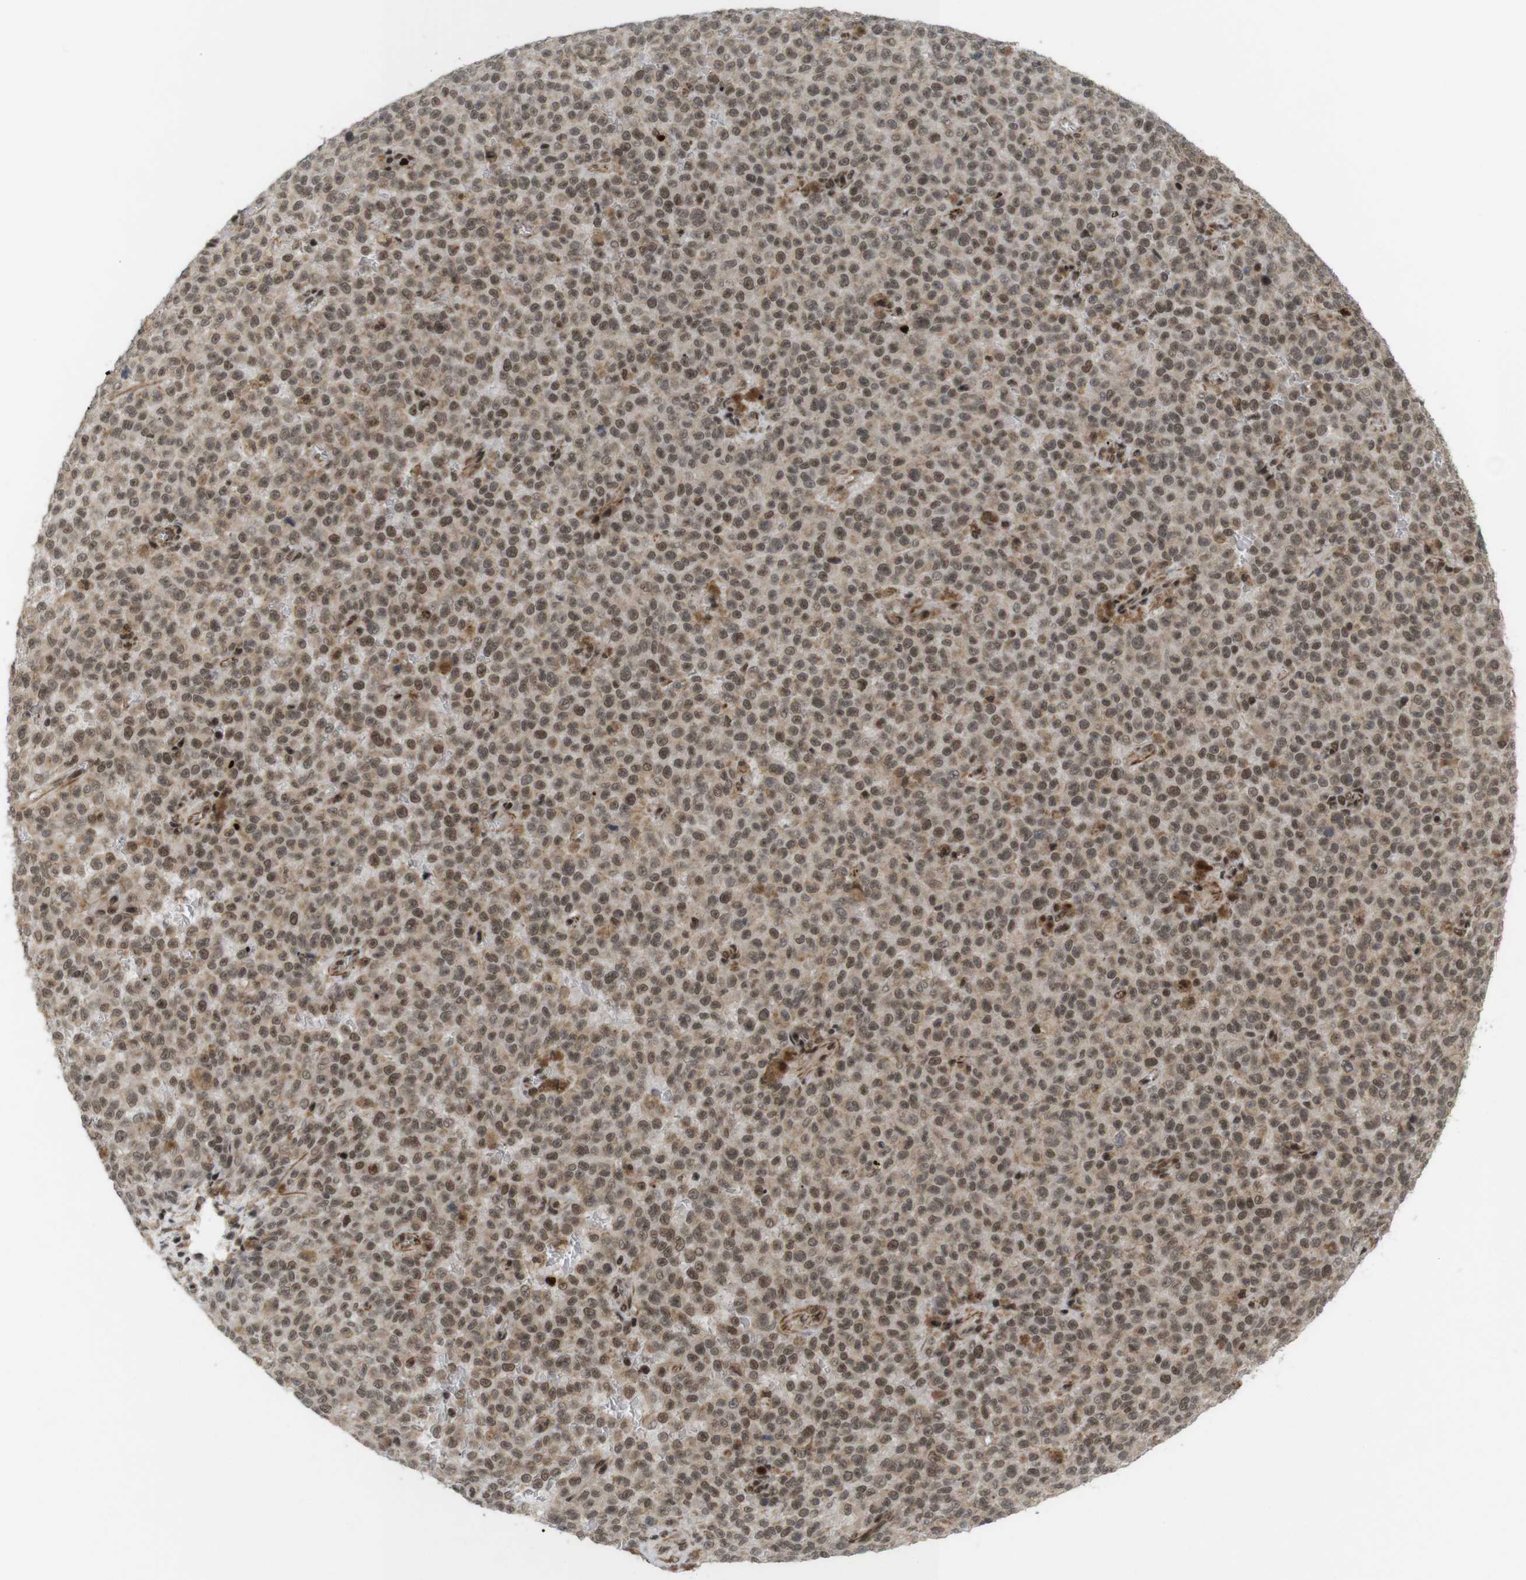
{"staining": {"intensity": "moderate", "quantity": ">75%", "location": "nuclear"}, "tissue": "melanoma", "cell_type": "Tumor cells", "image_type": "cancer", "snomed": [{"axis": "morphology", "description": "Malignant melanoma, NOS"}, {"axis": "topography", "description": "Skin"}], "caption": "Protein staining exhibits moderate nuclear expression in about >75% of tumor cells in malignant melanoma.", "gene": "SP2", "patient": {"sex": "female", "age": 82}}